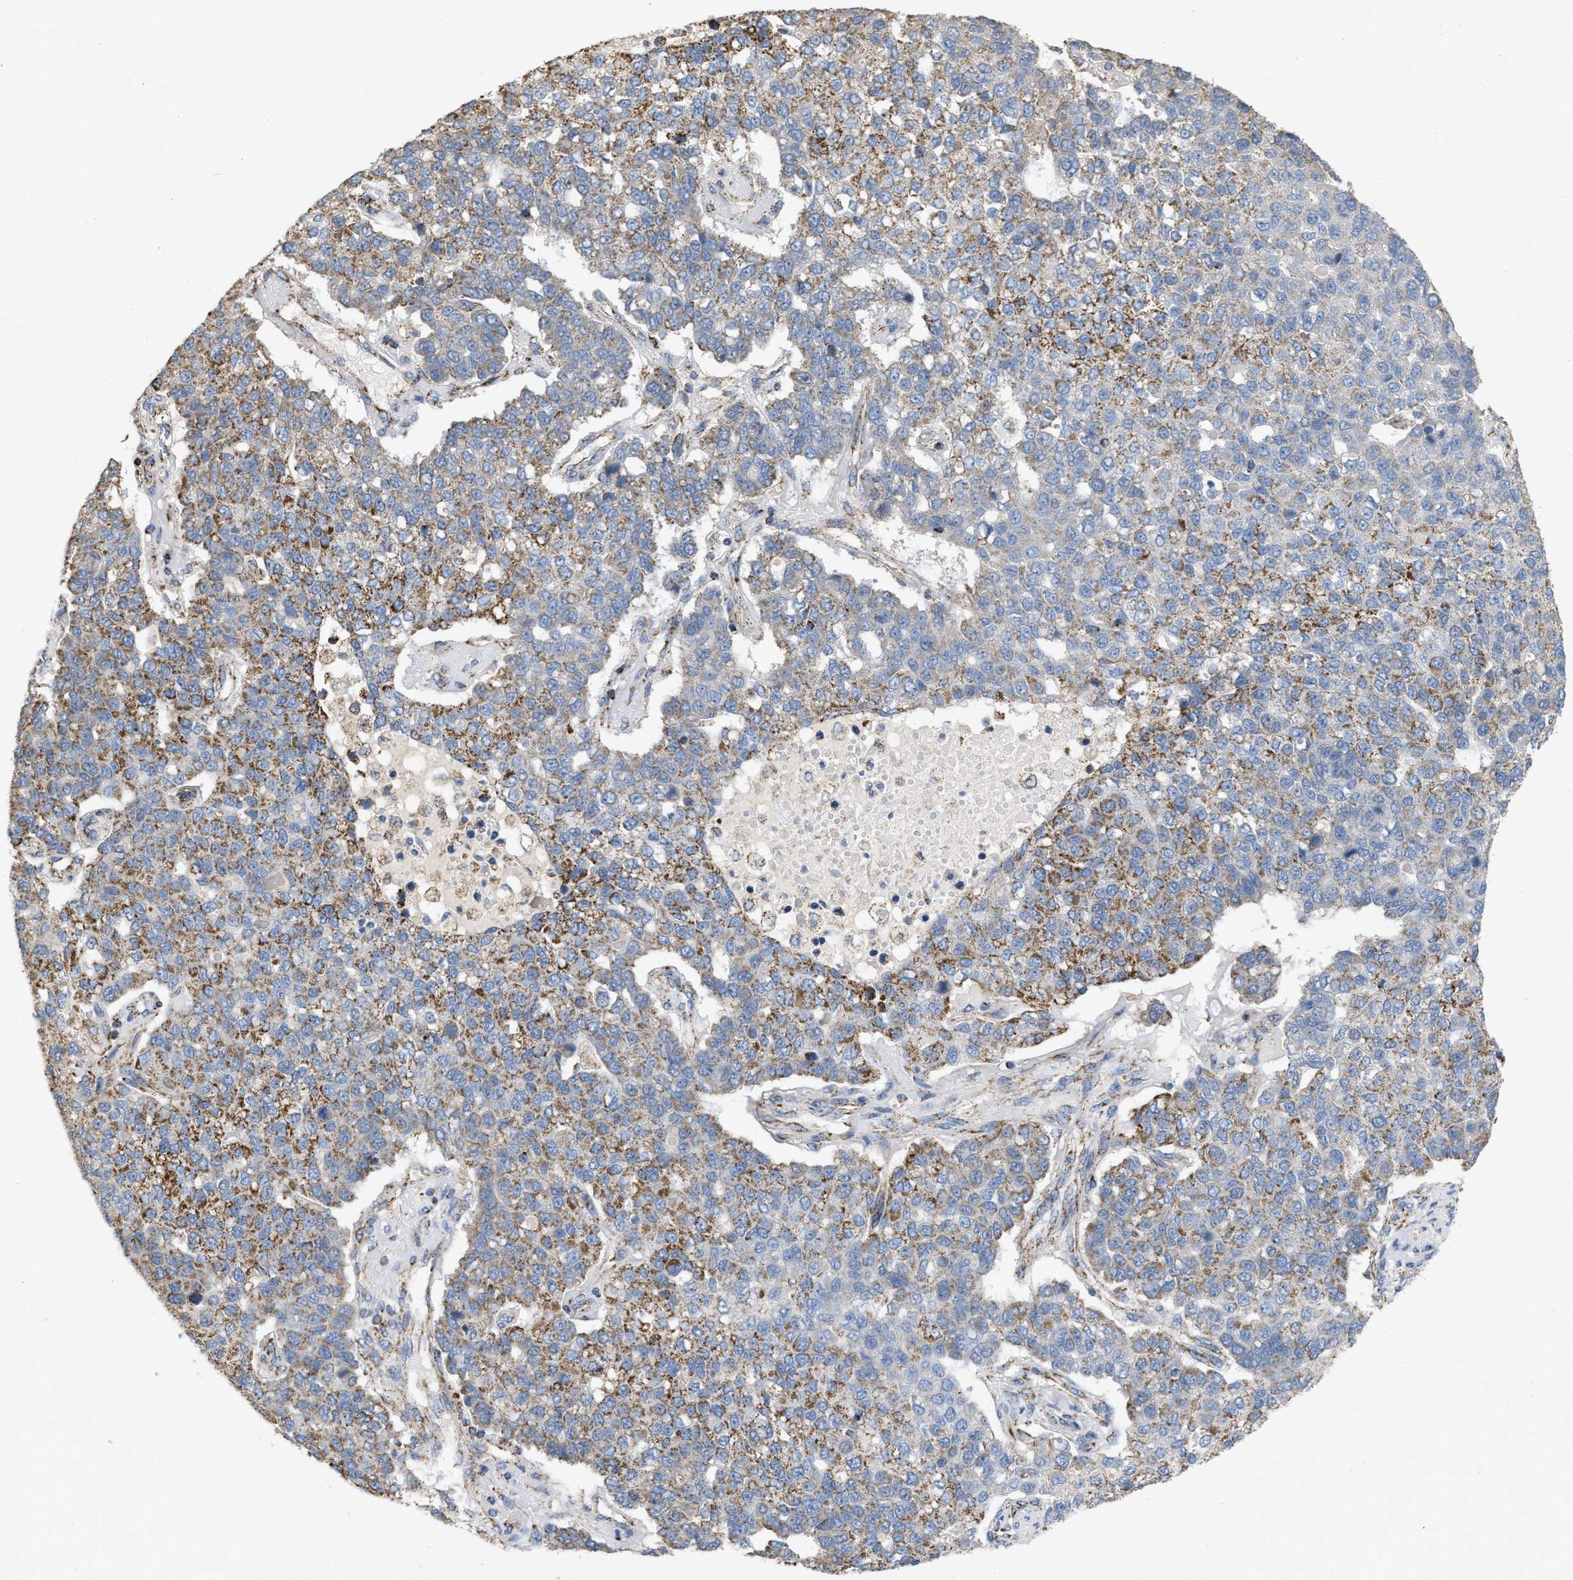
{"staining": {"intensity": "moderate", "quantity": "<25%", "location": "cytoplasmic/membranous"}, "tissue": "pancreatic cancer", "cell_type": "Tumor cells", "image_type": "cancer", "snomed": [{"axis": "morphology", "description": "Adenocarcinoma, NOS"}, {"axis": "topography", "description": "Pancreas"}], "caption": "Immunohistochemical staining of human pancreatic adenocarcinoma exhibits low levels of moderate cytoplasmic/membranous protein expression in approximately <25% of tumor cells.", "gene": "CBLB", "patient": {"sex": "female", "age": 61}}